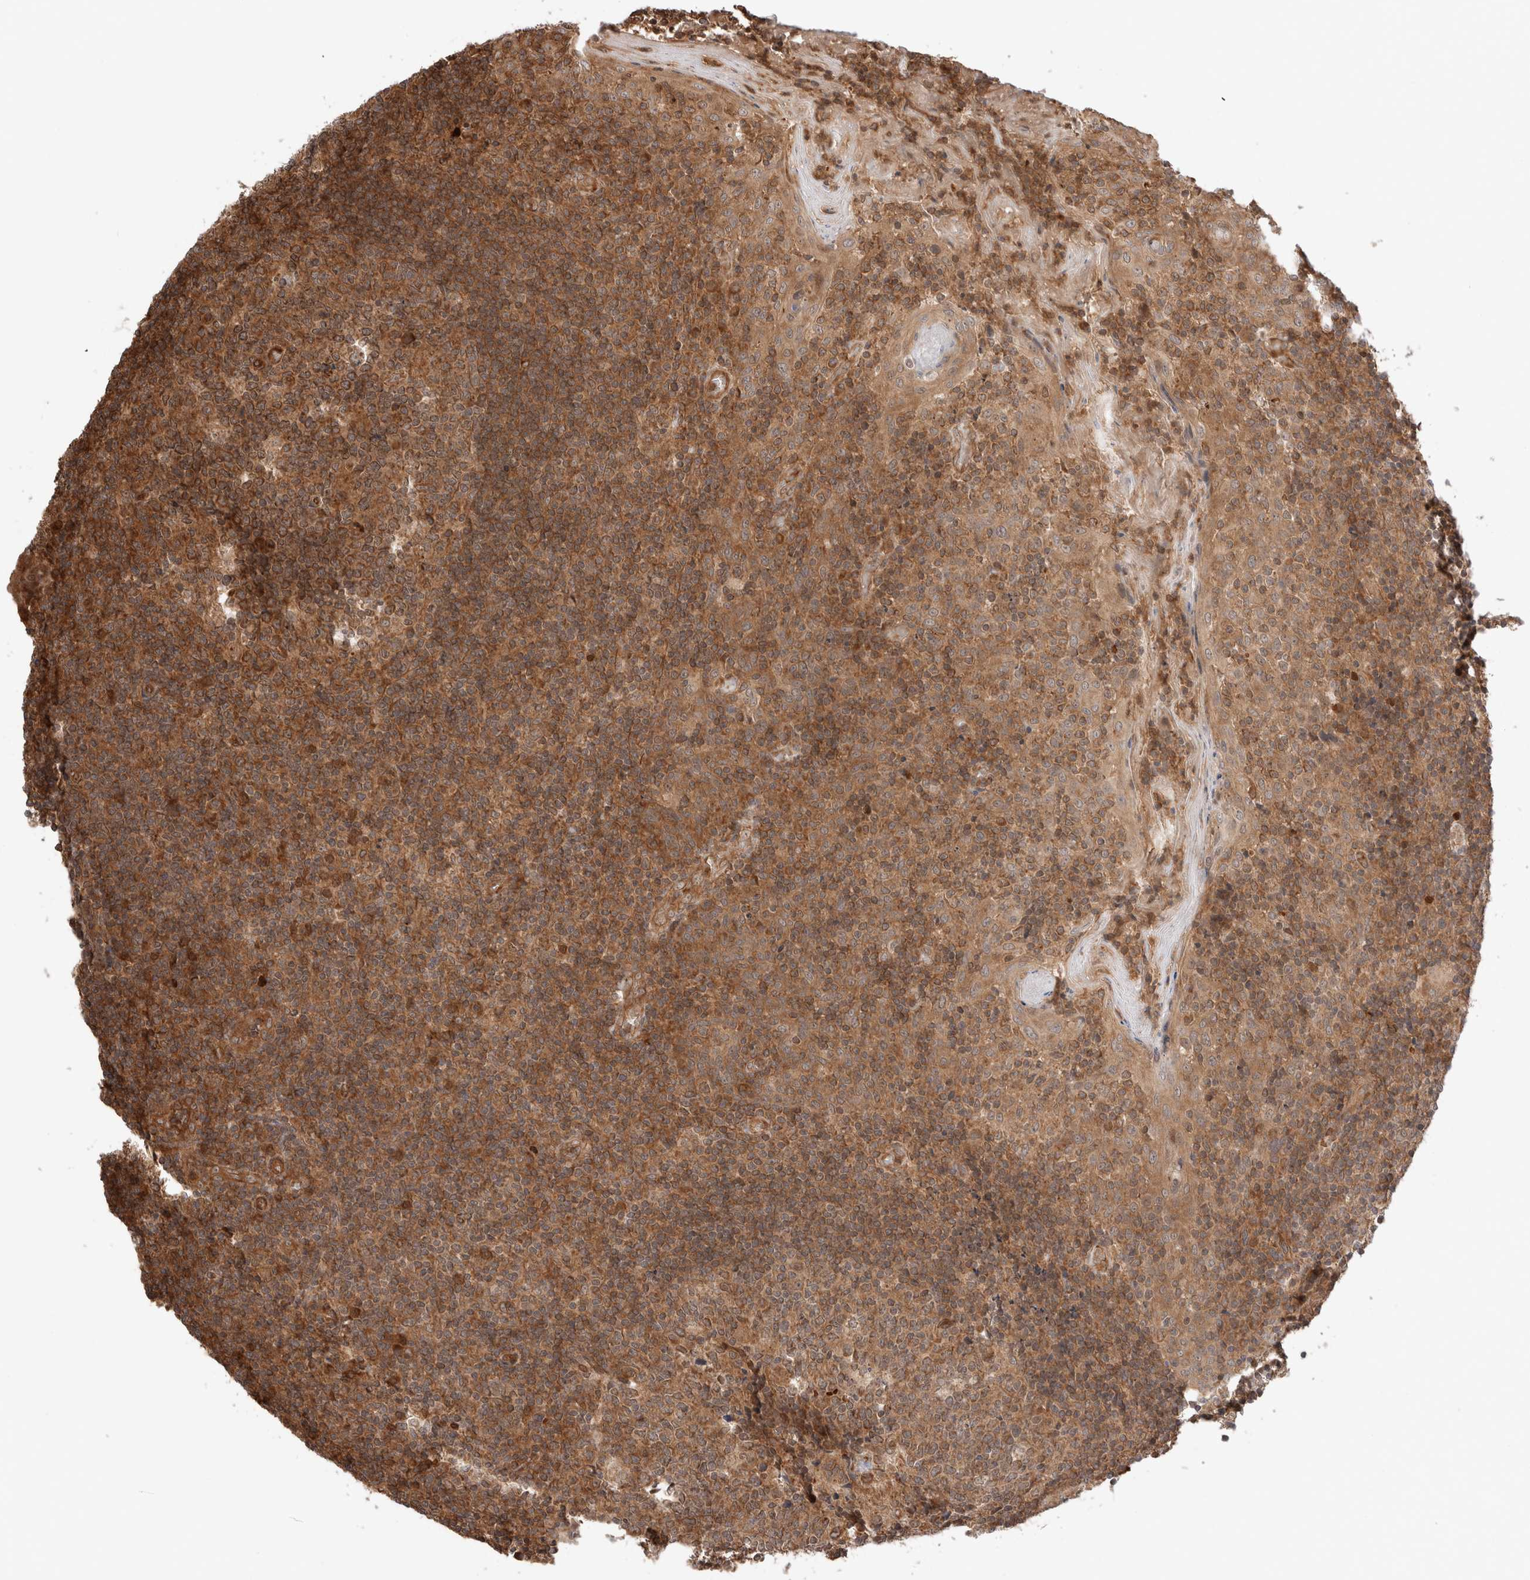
{"staining": {"intensity": "moderate", "quantity": ">75%", "location": "cytoplasmic/membranous"}, "tissue": "tonsil", "cell_type": "Germinal center cells", "image_type": "normal", "snomed": [{"axis": "morphology", "description": "Normal tissue, NOS"}, {"axis": "topography", "description": "Tonsil"}], "caption": "Unremarkable tonsil displays moderate cytoplasmic/membranous expression in approximately >75% of germinal center cells, visualized by immunohistochemistry.", "gene": "ZNF649", "patient": {"sex": "female", "age": 19}}